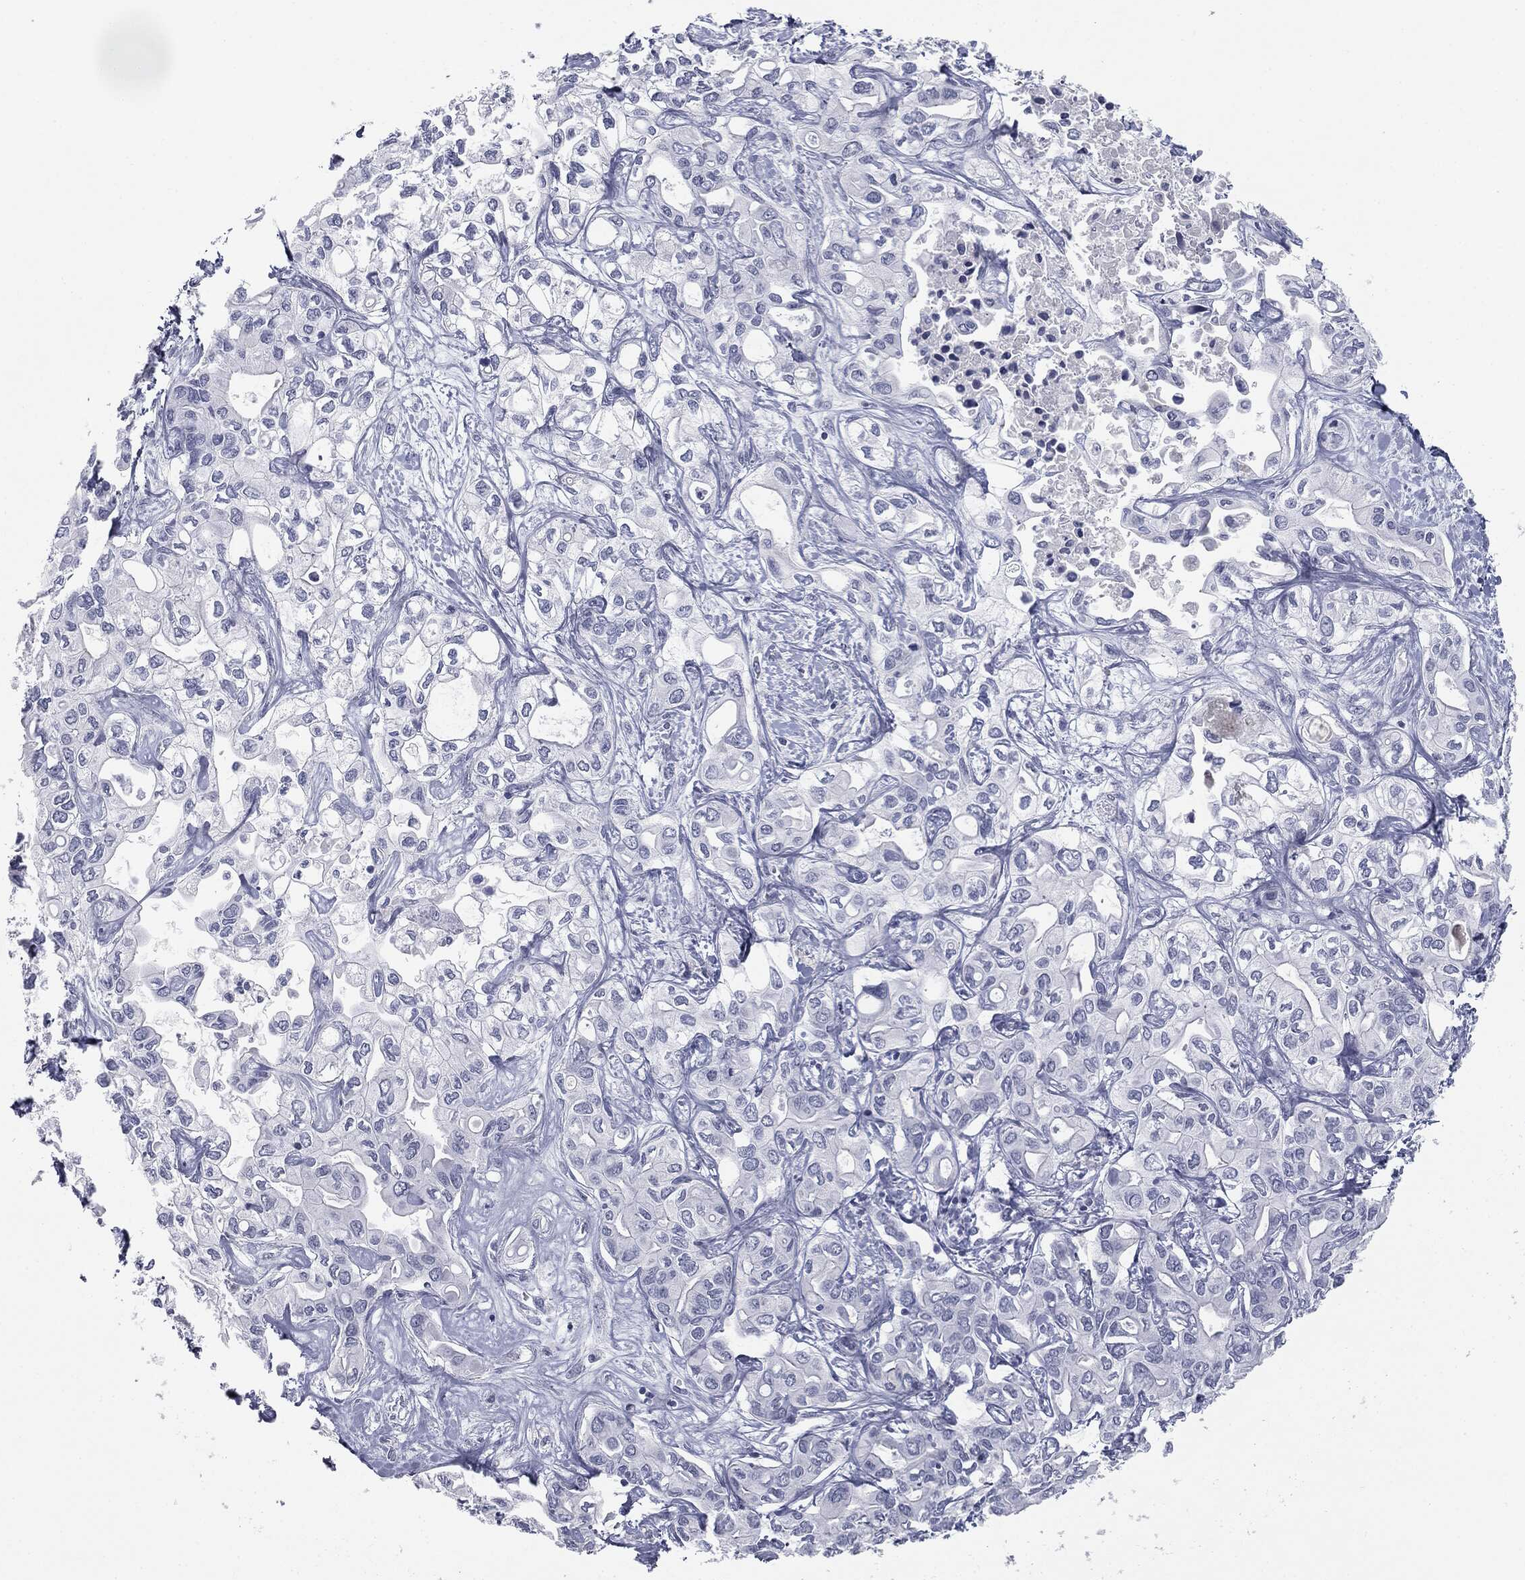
{"staining": {"intensity": "negative", "quantity": "none", "location": "none"}, "tissue": "liver cancer", "cell_type": "Tumor cells", "image_type": "cancer", "snomed": [{"axis": "morphology", "description": "Cholangiocarcinoma"}, {"axis": "topography", "description": "Liver"}], "caption": "Immunohistochemical staining of human liver cancer shows no significant expression in tumor cells.", "gene": "TPO", "patient": {"sex": "female", "age": 64}}